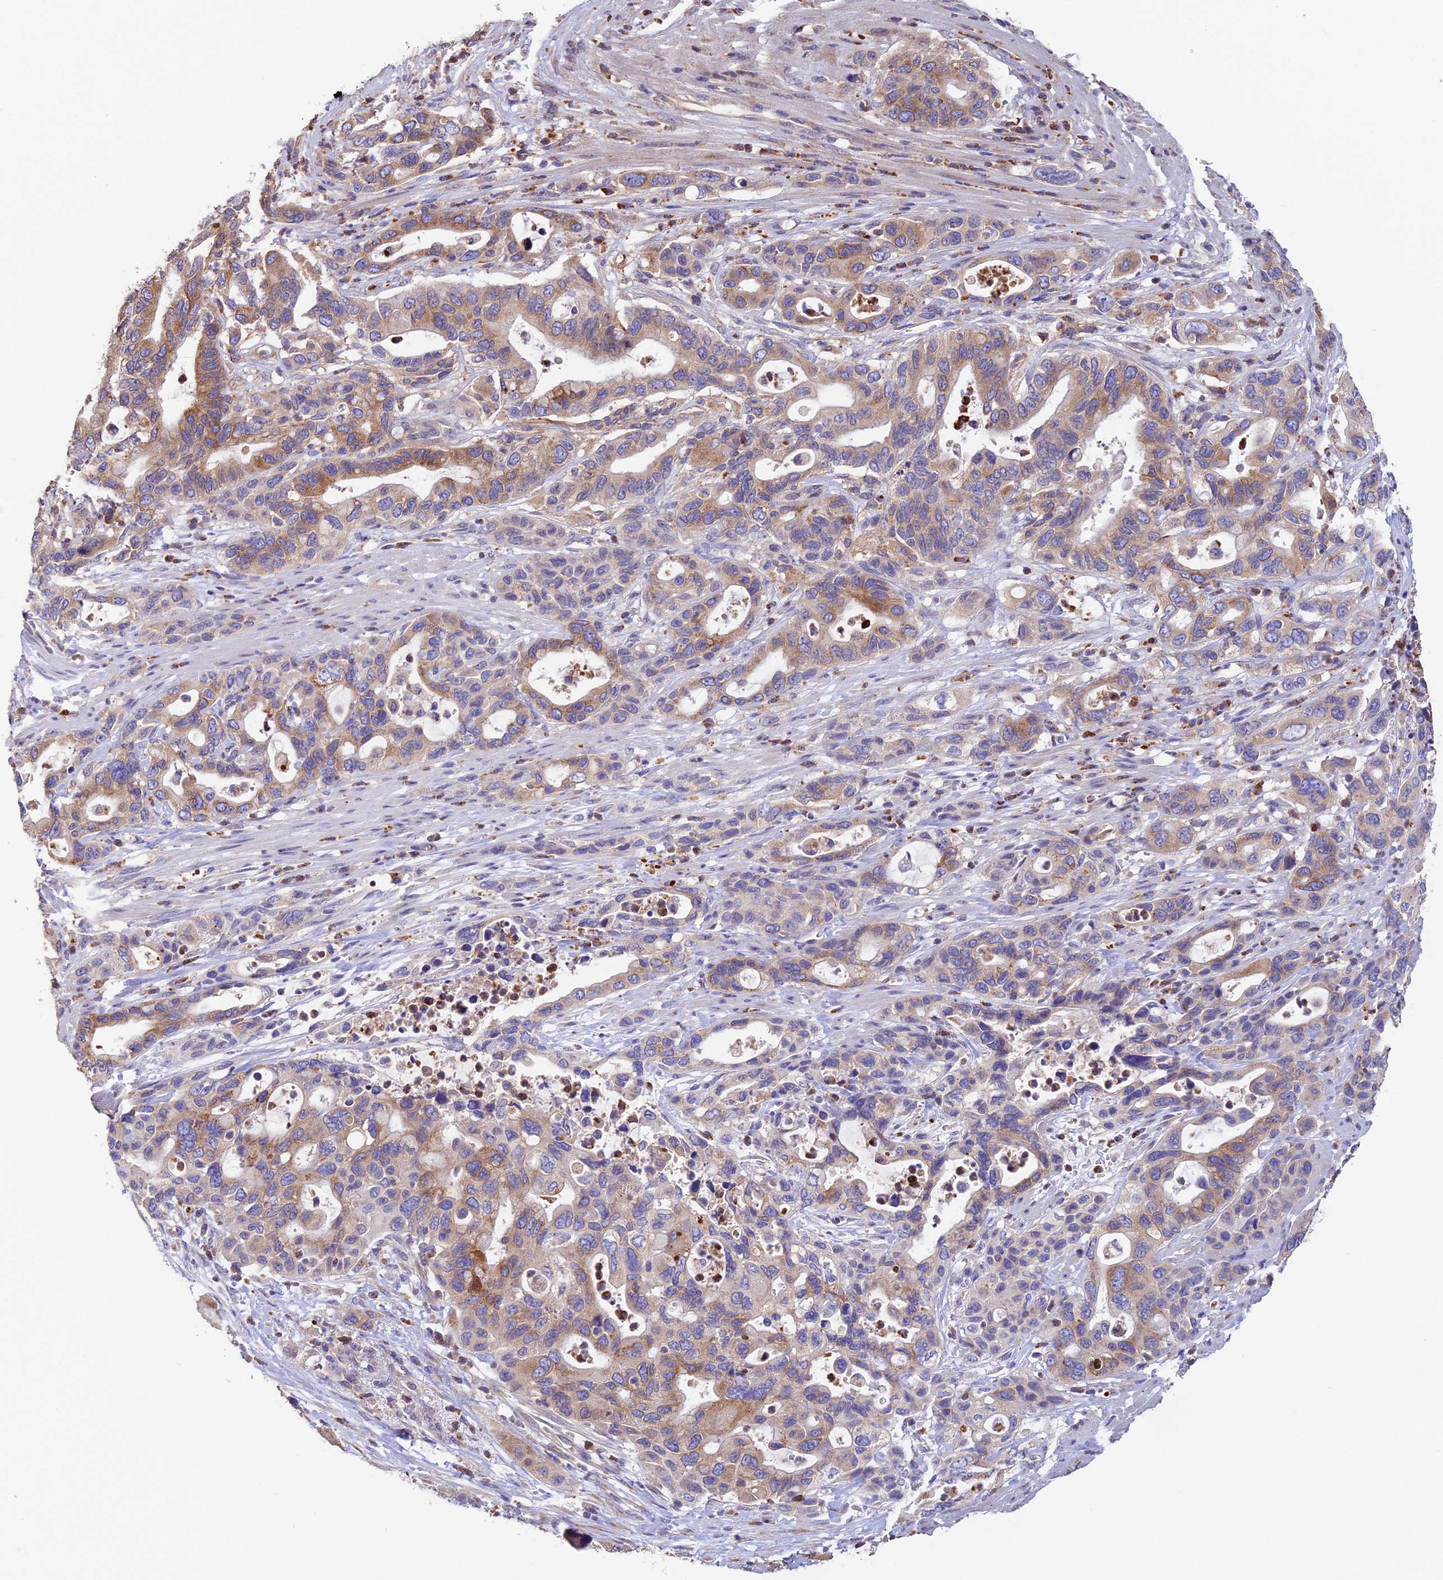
{"staining": {"intensity": "moderate", "quantity": "<25%", "location": "cytoplasmic/membranous"}, "tissue": "pancreatic cancer", "cell_type": "Tumor cells", "image_type": "cancer", "snomed": [{"axis": "morphology", "description": "Adenocarcinoma, NOS"}, {"axis": "topography", "description": "Pancreas"}], "caption": "Pancreatic cancer (adenocarcinoma) stained with a brown dye demonstrates moderate cytoplasmic/membranous positive staining in approximately <25% of tumor cells.", "gene": "EMC3", "patient": {"sex": "female", "age": 71}}